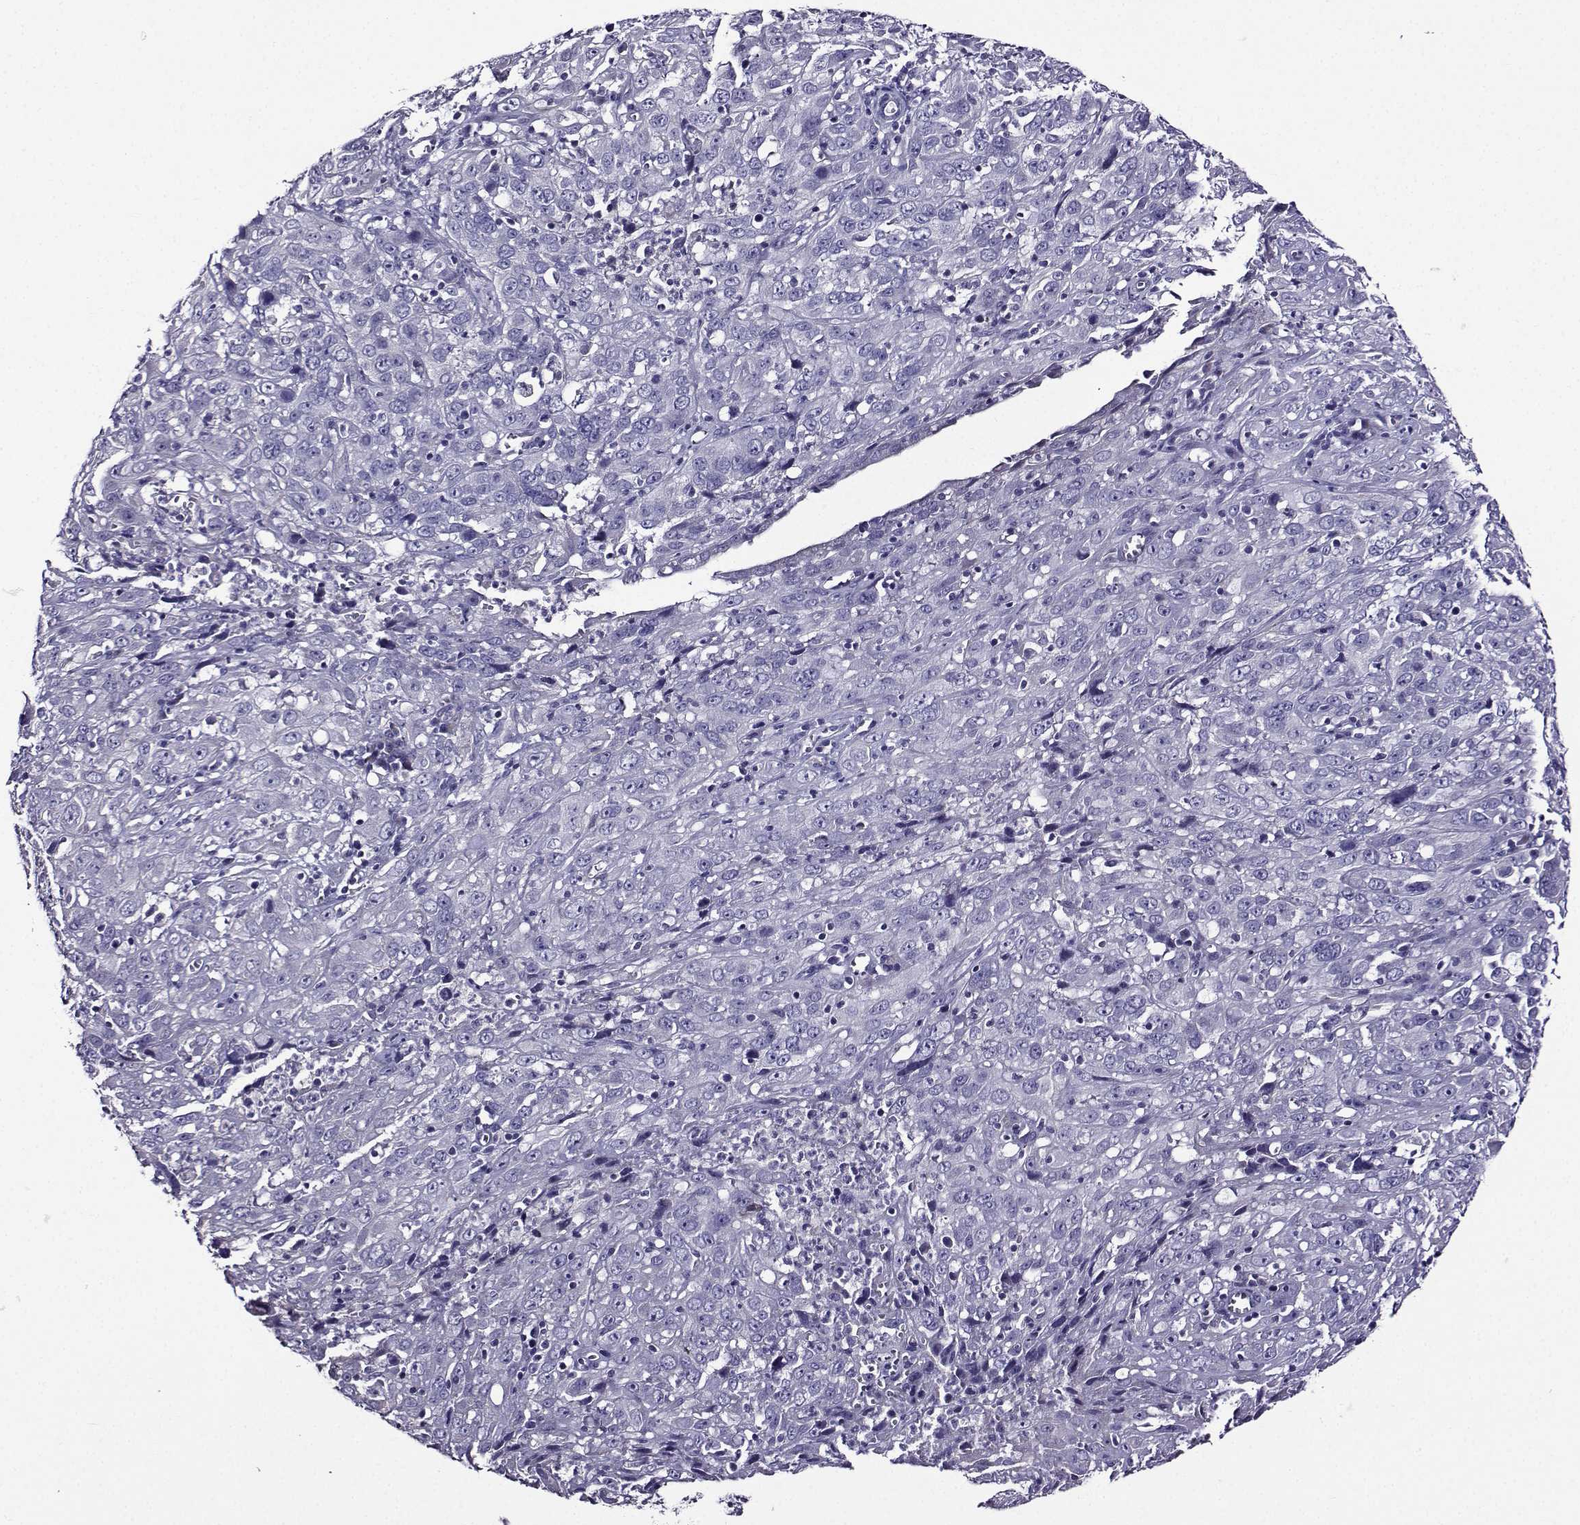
{"staining": {"intensity": "negative", "quantity": "none", "location": "none"}, "tissue": "cervical cancer", "cell_type": "Tumor cells", "image_type": "cancer", "snomed": [{"axis": "morphology", "description": "Squamous cell carcinoma, NOS"}, {"axis": "topography", "description": "Cervix"}], "caption": "Human cervical cancer (squamous cell carcinoma) stained for a protein using immunohistochemistry (IHC) exhibits no expression in tumor cells.", "gene": "TMEM266", "patient": {"sex": "female", "age": 32}}